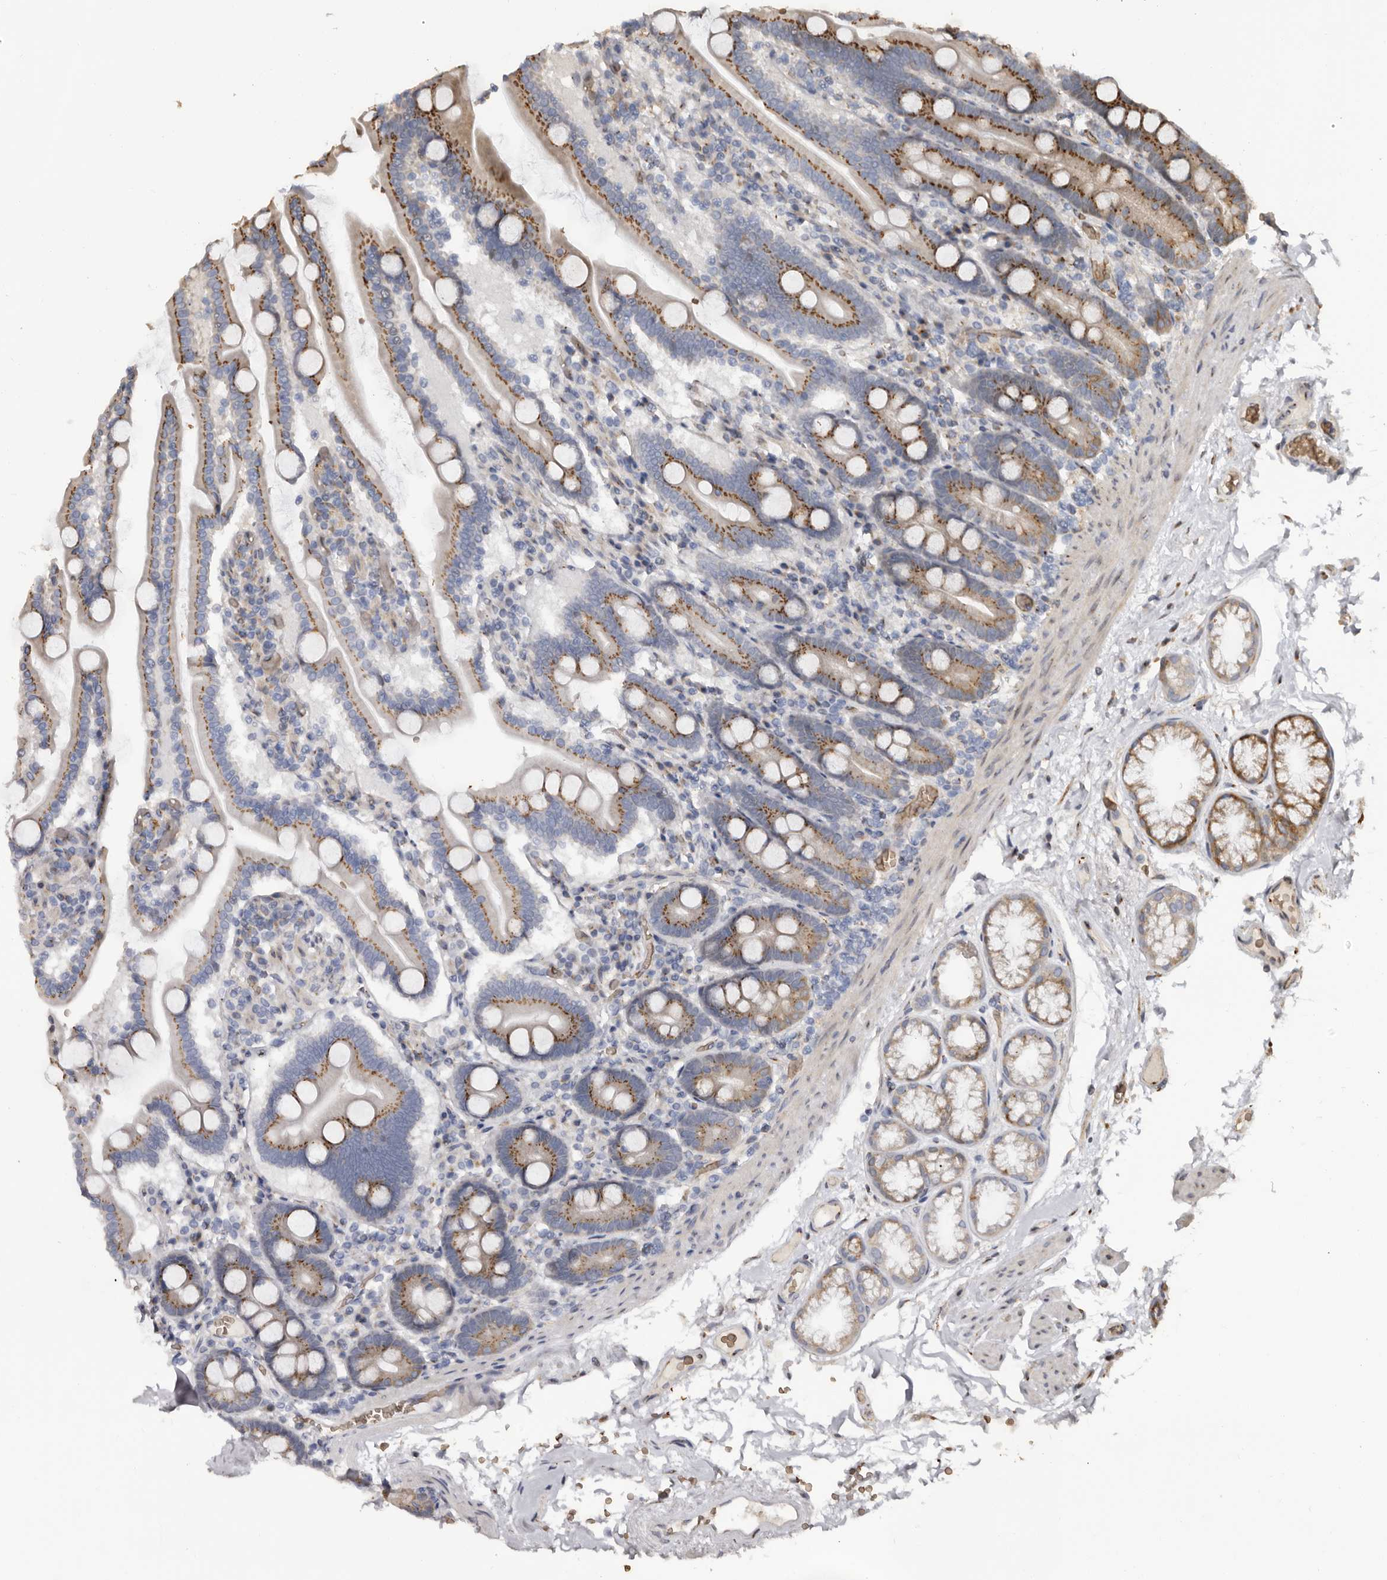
{"staining": {"intensity": "moderate", "quantity": ">75%", "location": "cytoplasmic/membranous"}, "tissue": "duodenum", "cell_type": "Glandular cells", "image_type": "normal", "snomed": [{"axis": "morphology", "description": "Normal tissue, NOS"}, {"axis": "topography", "description": "Duodenum"}], "caption": "This is an image of IHC staining of unremarkable duodenum, which shows moderate expression in the cytoplasmic/membranous of glandular cells.", "gene": "ENTREP1", "patient": {"sex": "male", "age": 55}}